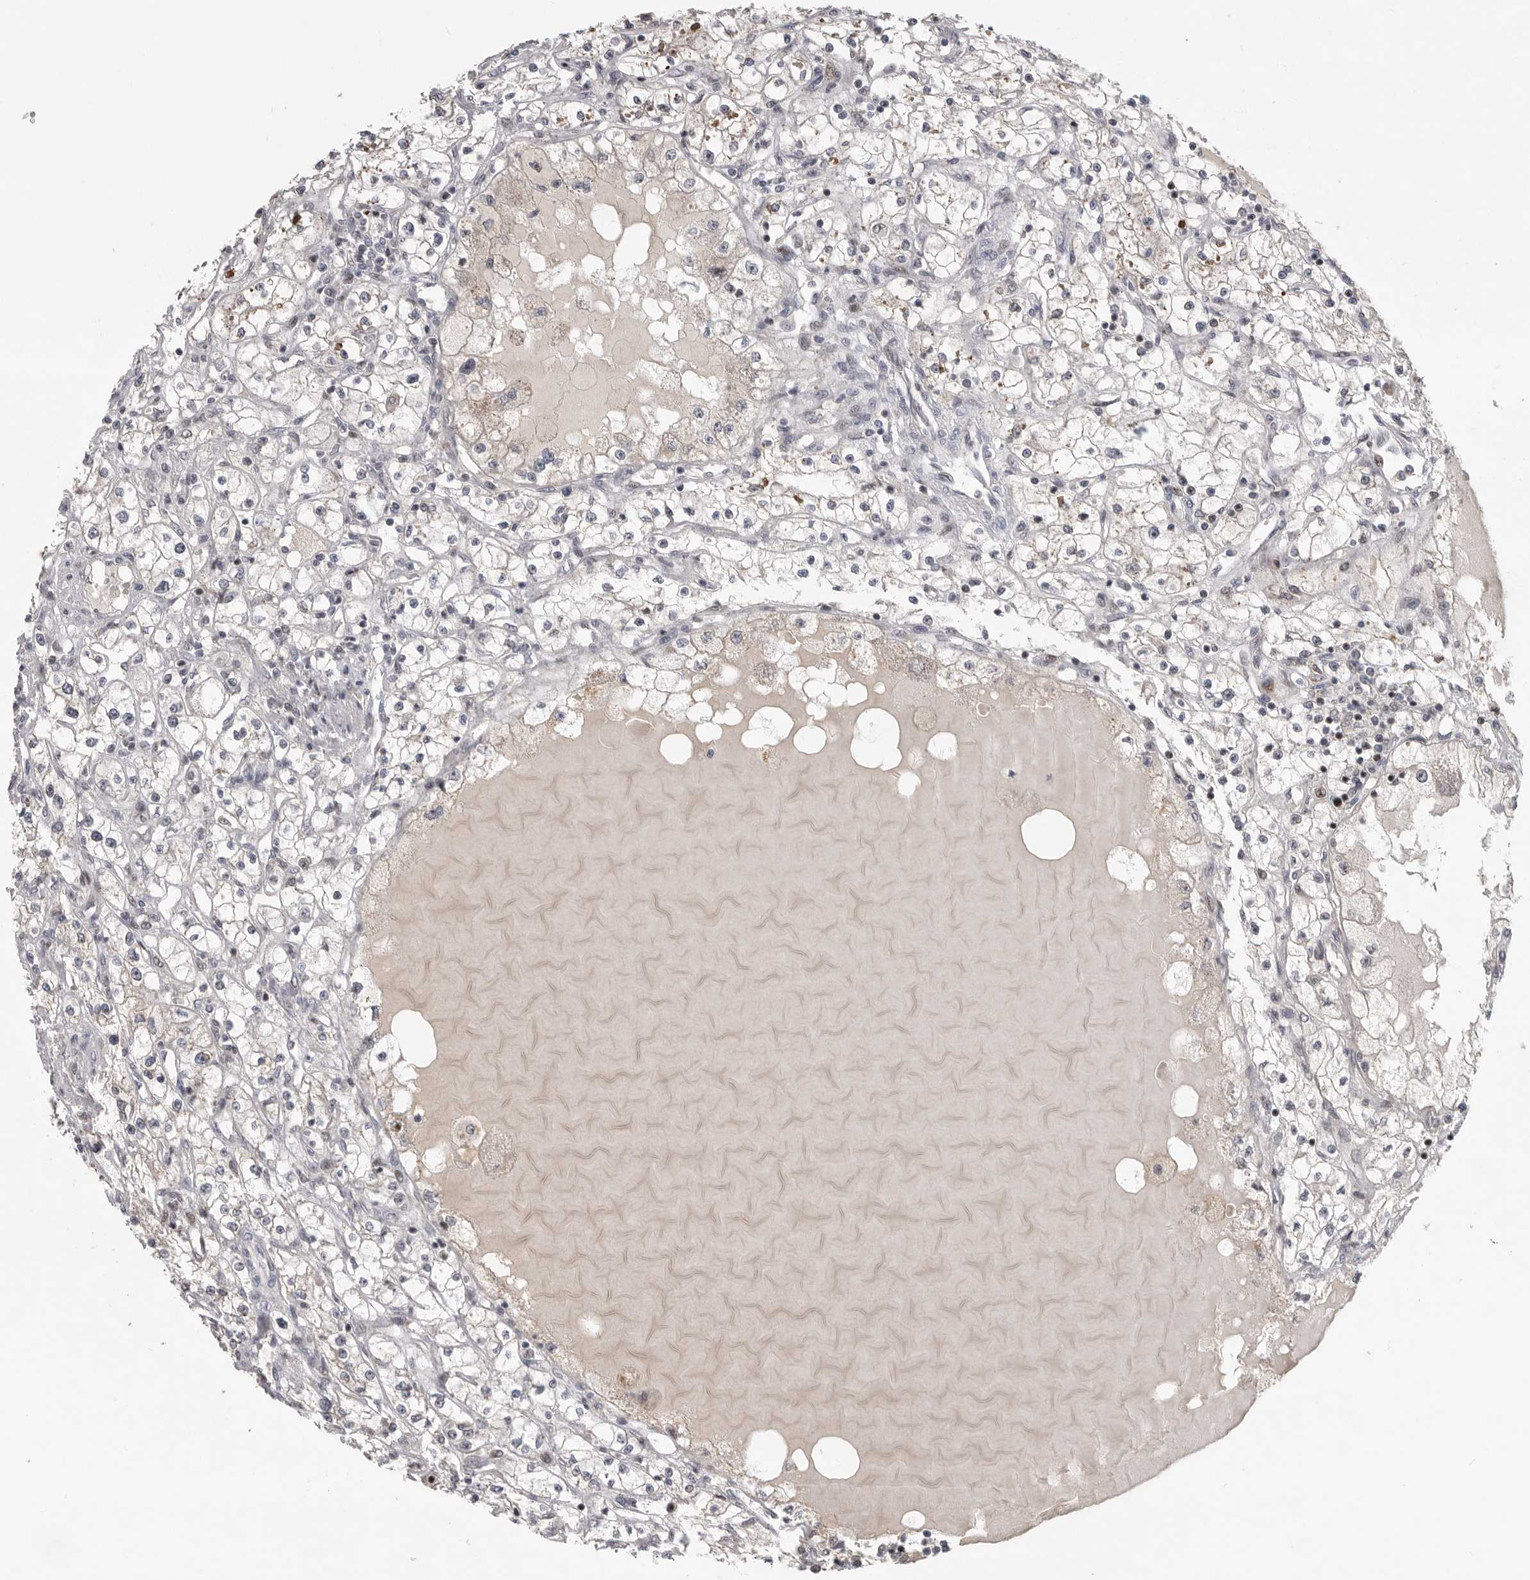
{"staining": {"intensity": "negative", "quantity": "none", "location": "none"}, "tissue": "renal cancer", "cell_type": "Tumor cells", "image_type": "cancer", "snomed": [{"axis": "morphology", "description": "Adenocarcinoma, NOS"}, {"axis": "topography", "description": "Kidney"}], "caption": "IHC micrograph of renal adenocarcinoma stained for a protein (brown), which shows no expression in tumor cells. Brightfield microscopy of IHC stained with DAB (3,3'-diaminobenzidine) (brown) and hematoxylin (blue), captured at high magnification.", "gene": "PCMTD1", "patient": {"sex": "male", "age": 56}}